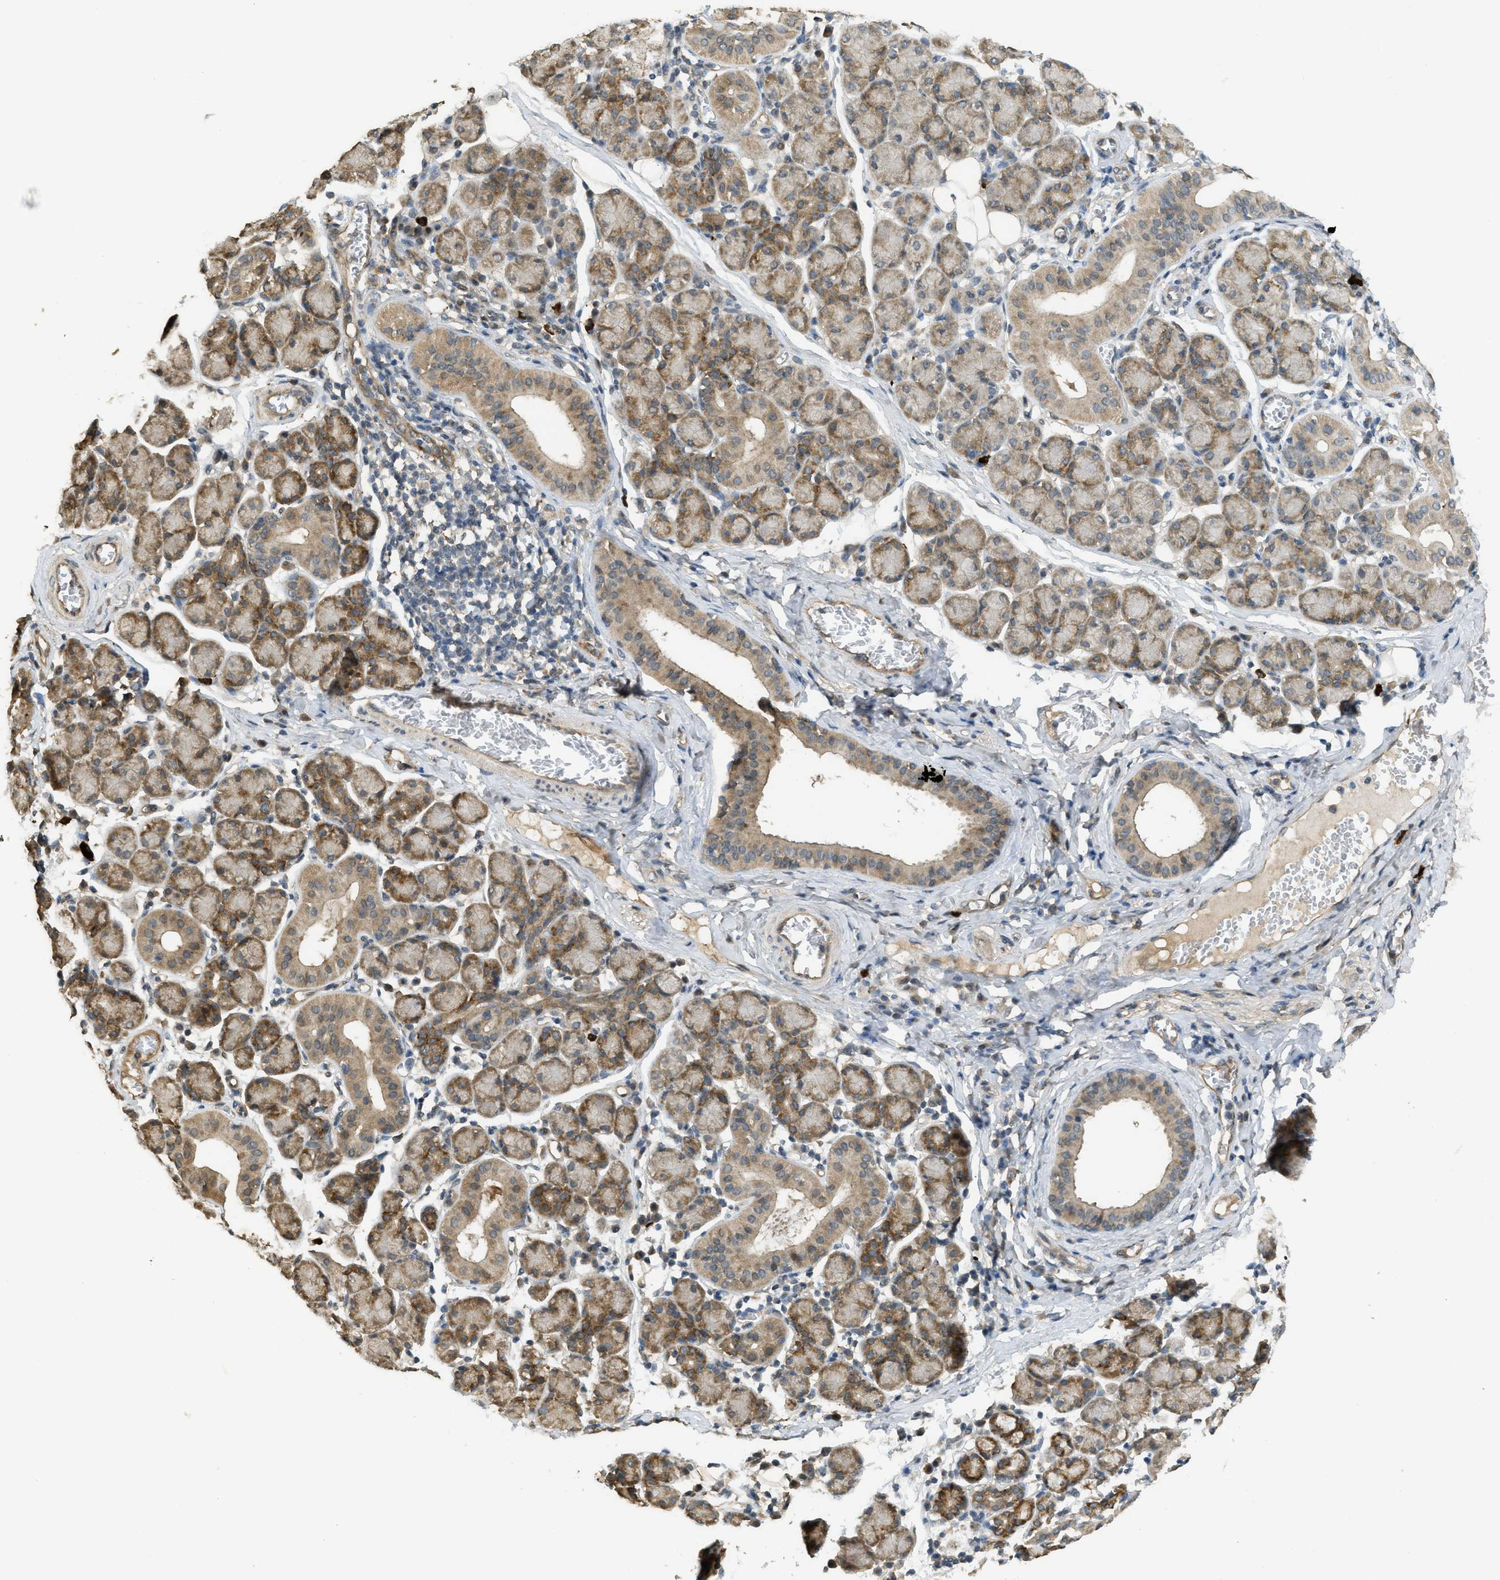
{"staining": {"intensity": "moderate", "quantity": ">75%", "location": "cytoplasmic/membranous"}, "tissue": "salivary gland", "cell_type": "Glandular cells", "image_type": "normal", "snomed": [{"axis": "morphology", "description": "Normal tissue, NOS"}, {"axis": "morphology", "description": "Inflammation, NOS"}, {"axis": "topography", "description": "Lymph node"}, {"axis": "topography", "description": "Salivary gland"}], "caption": "High-magnification brightfield microscopy of benign salivary gland stained with DAB (brown) and counterstained with hematoxylin (blue). glandular cells exhibit moderate cytoplasmic/membranous staining is identified in about>75% of cells. (DAB (3,3'-diaminobenzidine) IHC with brightfield microscopy, high magnification).", "gene": "IGF2BP2", "patient": {"sex": "male", "age": 3}}